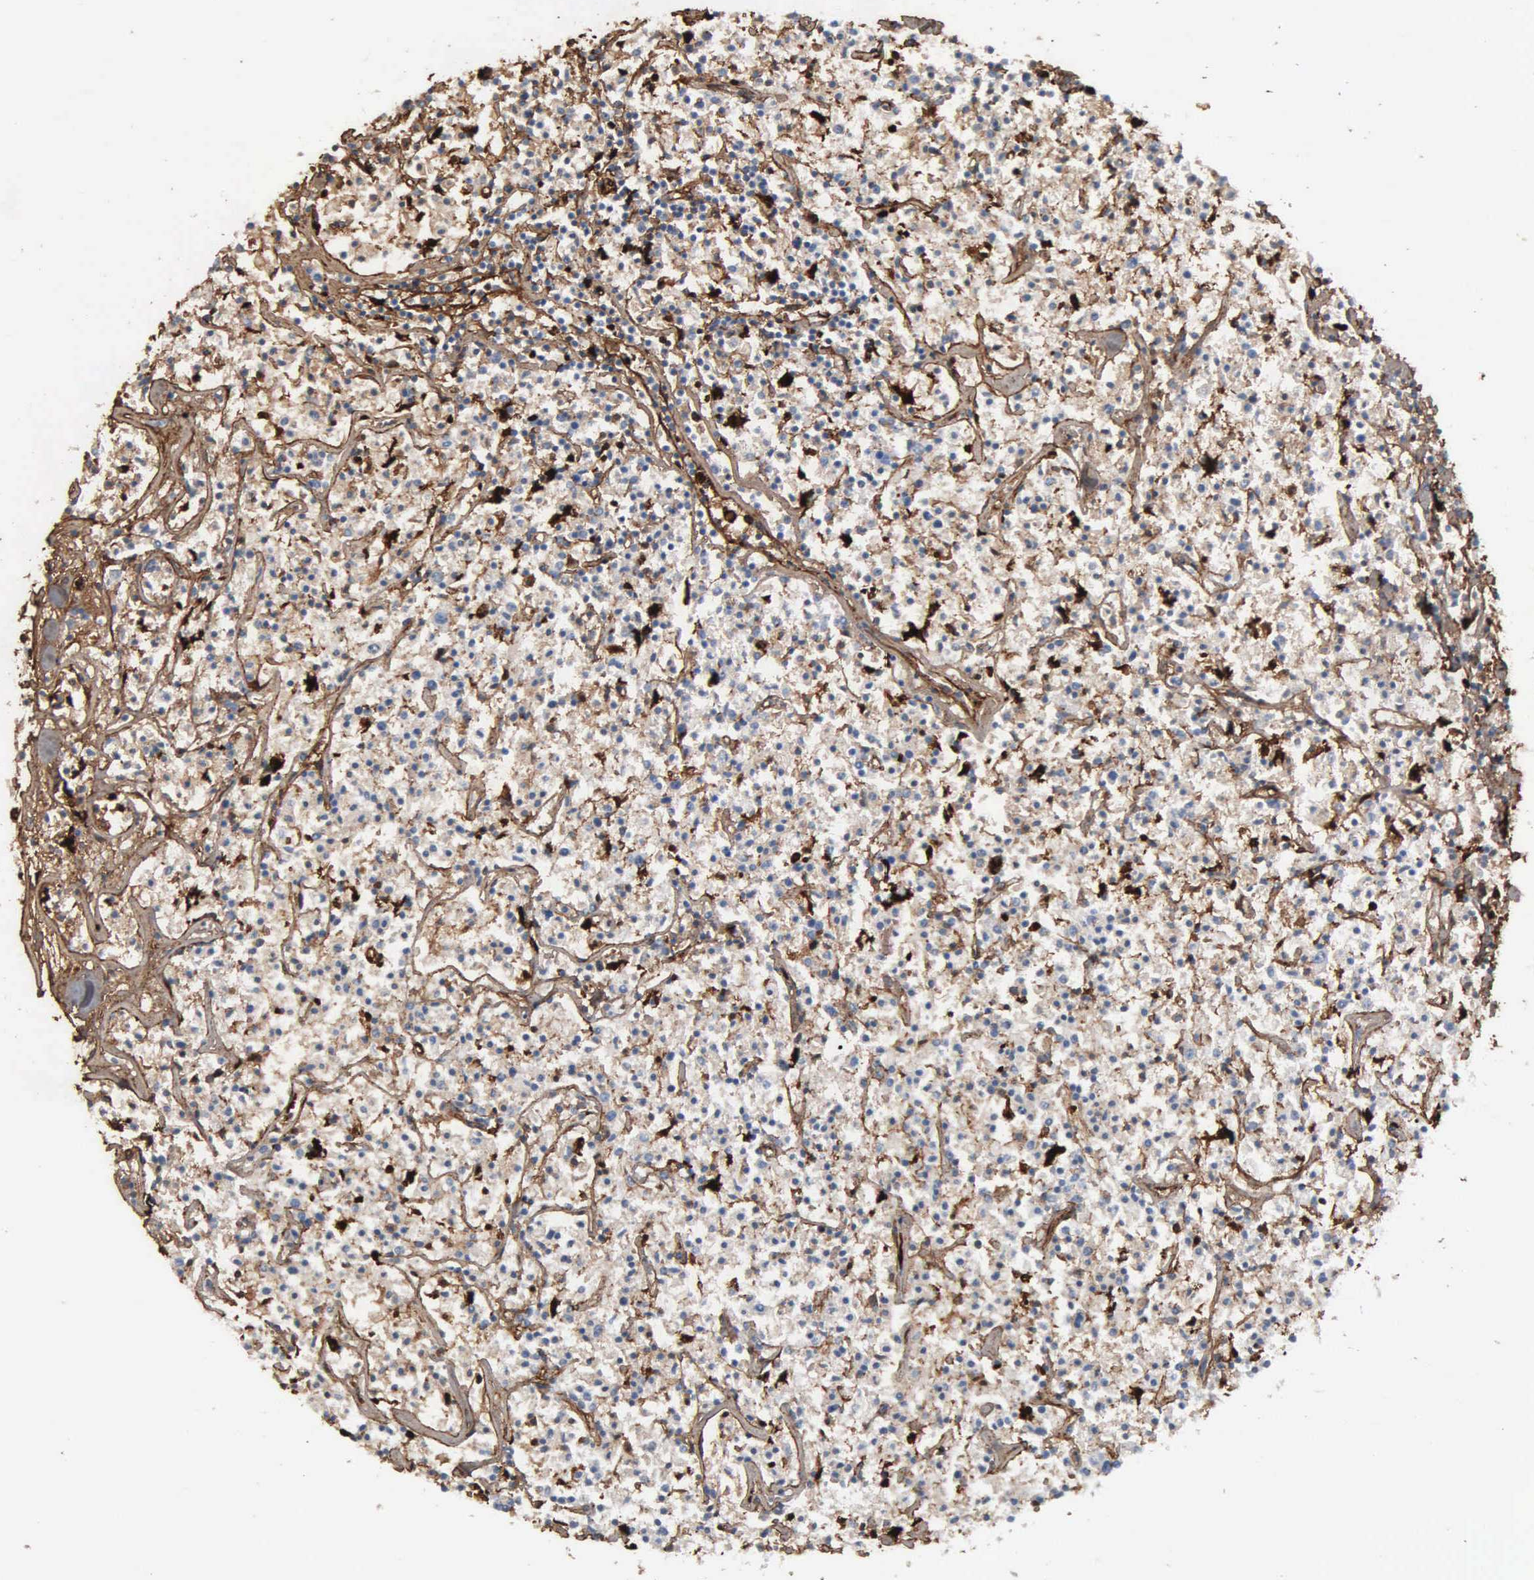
{"staining": {"intensity": "weak", "quantity": ">75%", "location": "cytoplasmic/membranous"}, "tissue": "lymphoma", "cell_type": "Tumor cells", "image_type": "cancer", "snomed": [{"axis": "morphology", "description": "Malignant lymphoma, non-Hodgkin's type, Low grade"}, {"axis": "topography", "description": "Small intestine"}], "caption": "A histopathology image showing weak cytoplasmic/membranous positivity in approximately >75% of tumor cells in malignant lymphoma, non-Hodgkin's type (low-grade), as visualized by brown immunohistochemical staining.", "gene": "FN1", "patient": {"sex": "female", "age": 59}}